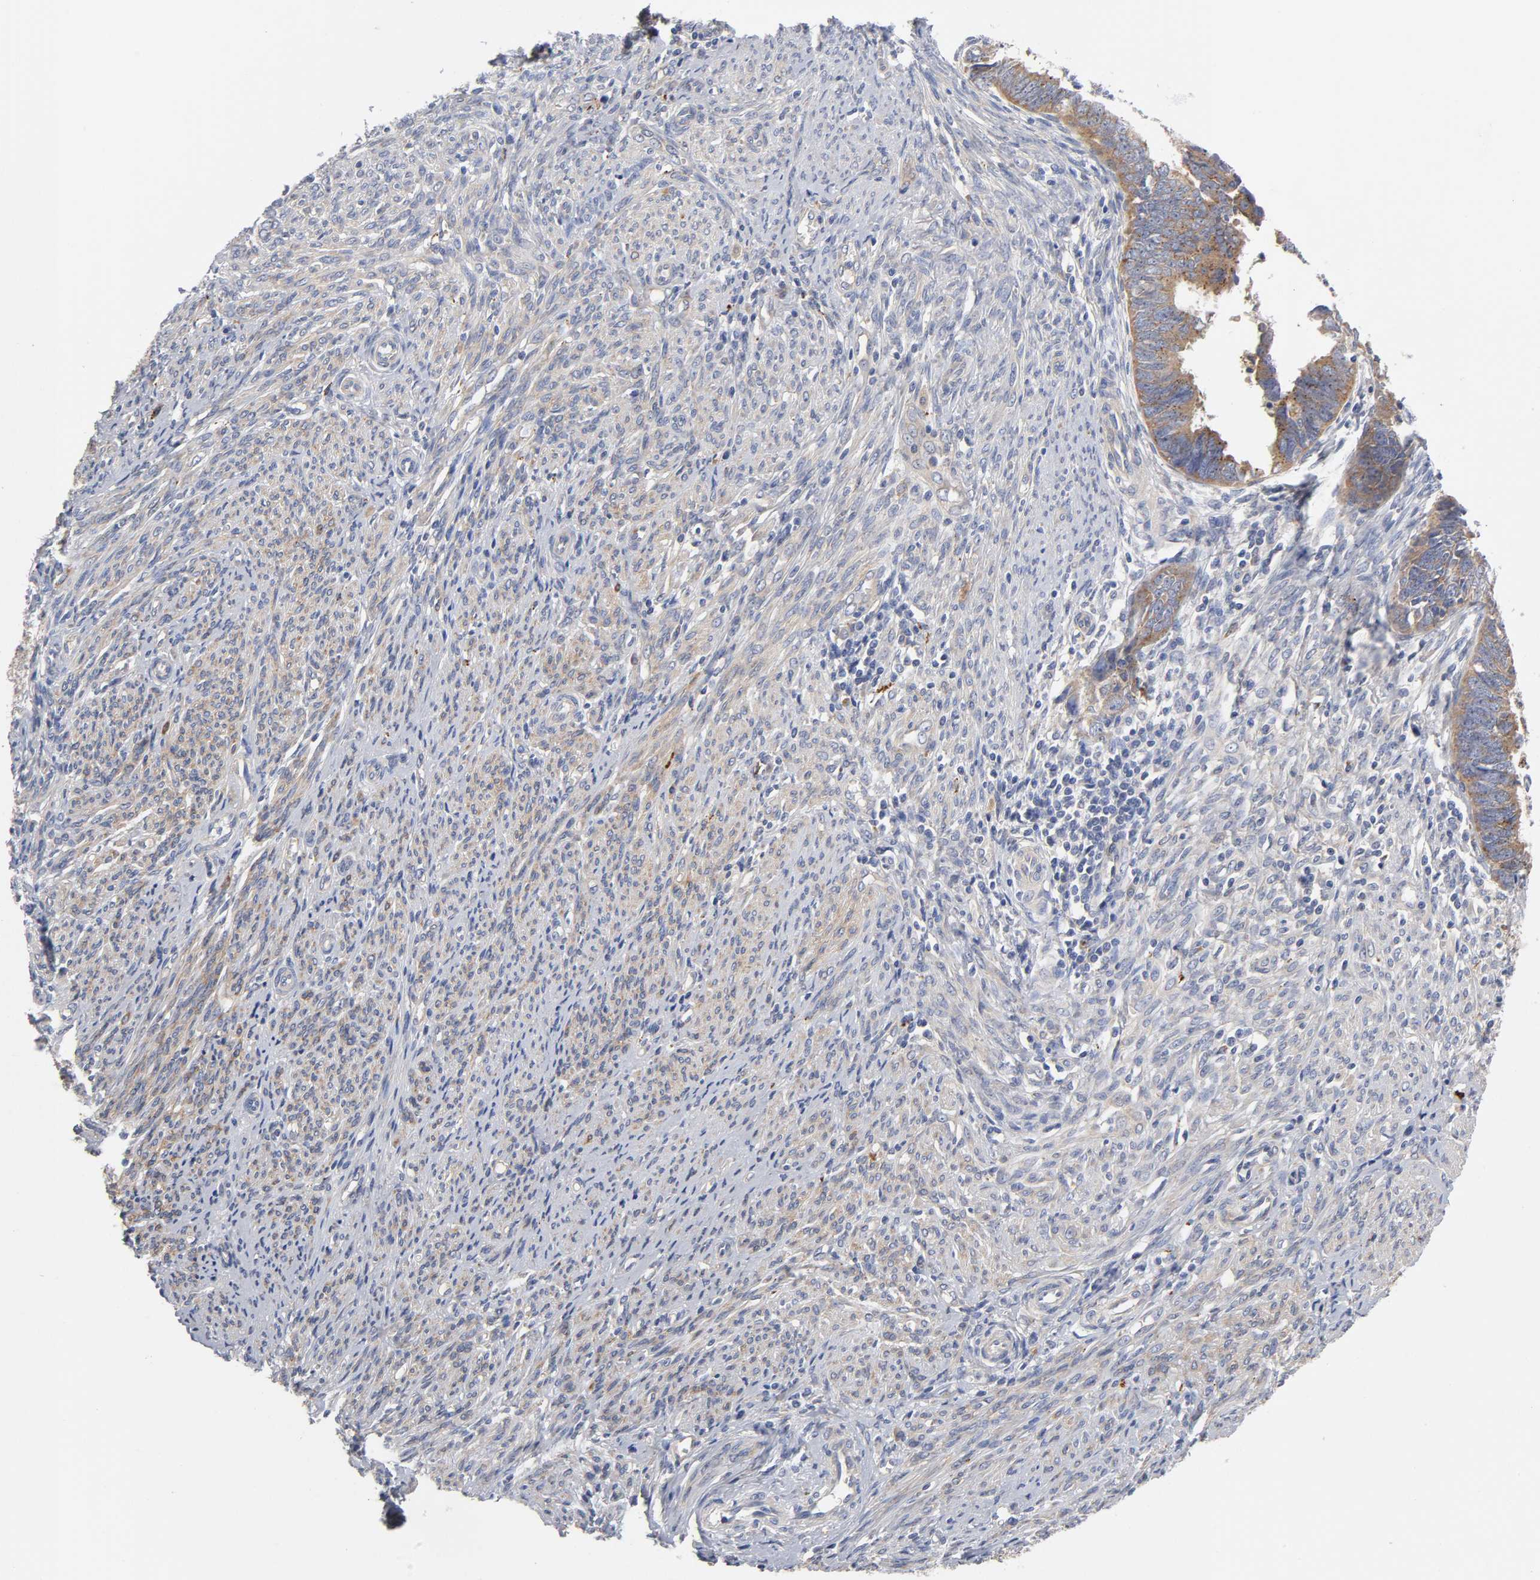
{"staining": {"intensity": "moderate", "quantity": ">75%", "location": "cytoplasmic/membranous"}, "tissue": "endometrial cancer", "cell_type": "Tumor cells", "image_type": "cancer", "snomed": [{"axis": "morphology", "description": "Adenocarcinoma, NOS"}, {"axis": "topography", "description": "Endometrium"}], "caption": "Moderate cytoplasmic/membranous expression is appreciated in approximately >75% of tumor cells in endometrial cancer (adenocarcinoma).", "gene": "C17orf75", "patient": {"sex": "female", "age": 75}}